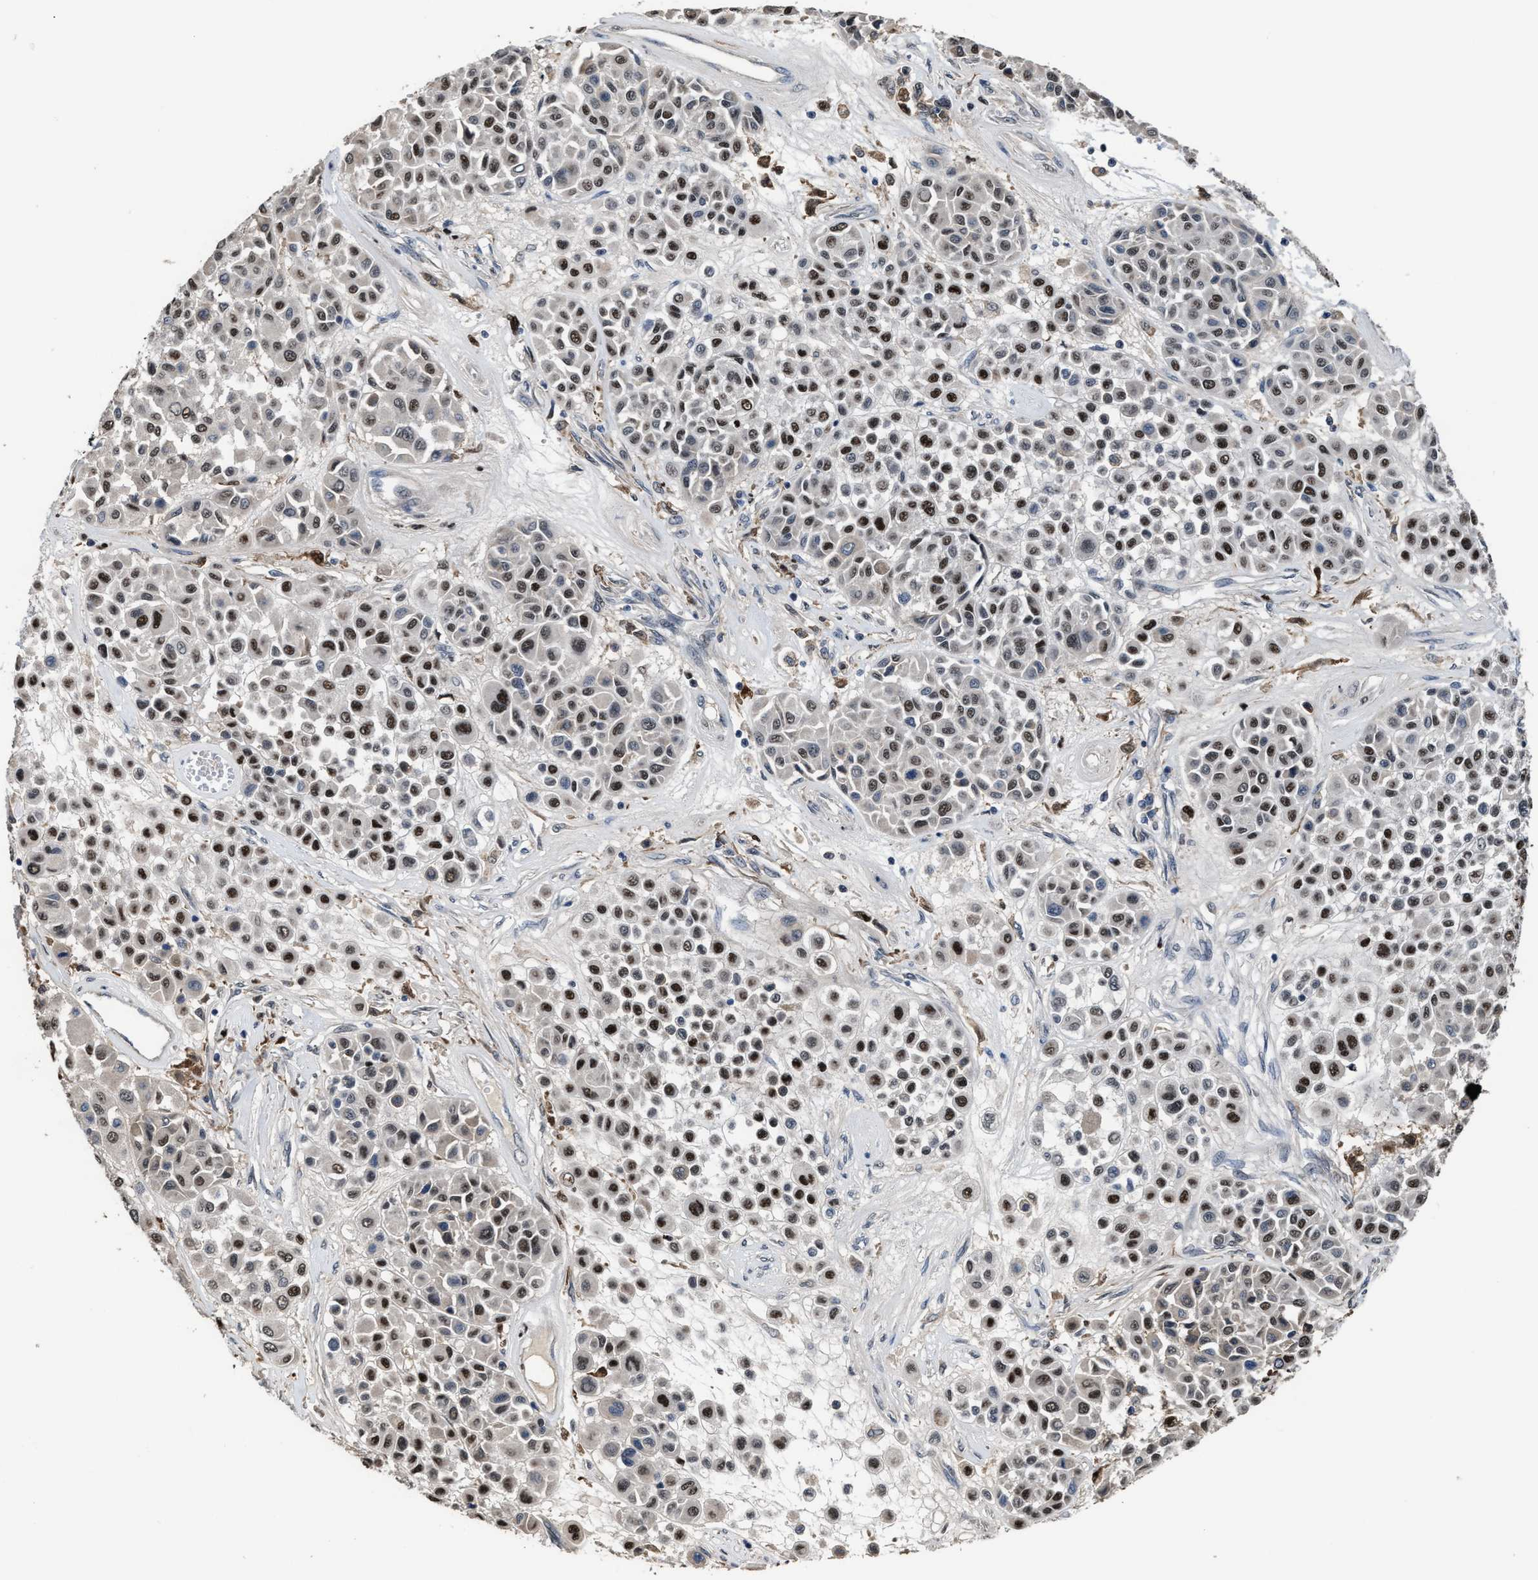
{"staining": {"intensity": "strong", "quantity": "25%-75%", "location": "nuclear"}, "tissue": "melanoma", "cell_type": "Tumor cells", "image_type": "cancer", "snomed": [{"axis": "morphology", "description": "Malignant melanoma, Metastatic site"}, {"axis": "topography", "description": "Soft tissue"}], "caption": "Strong nuclear staining for a protein is present in approximately 25%-75% of tumor cells of melanoma using IHC.", "gene": "ZNF20", "patient": {"sex": "male", "age": 41}}